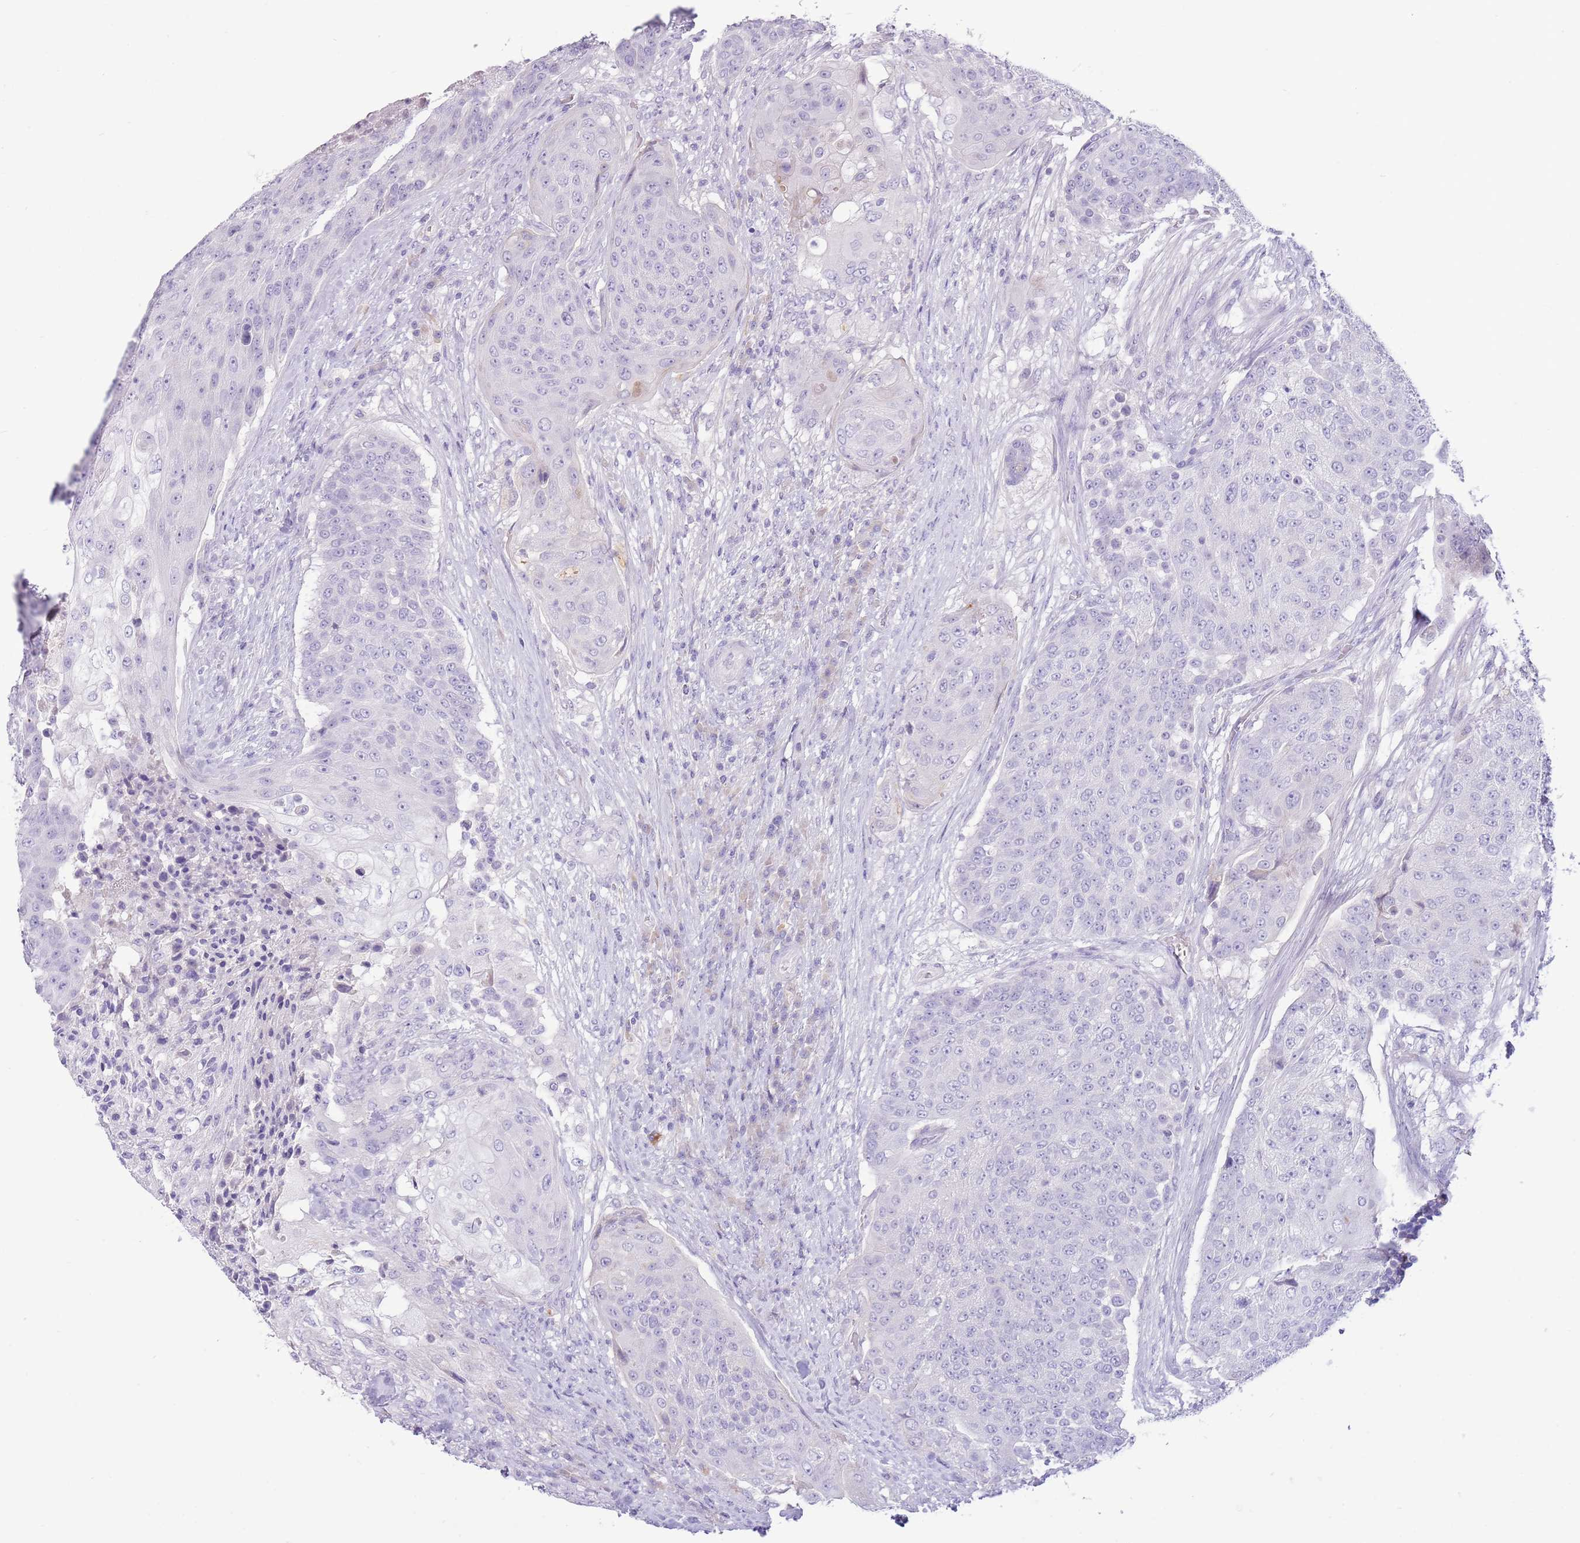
{"staining": {"intensity": "negative", "quantity": "none", "location": "none"}, "tissue": "urothelial cancer", "cell_type": "Tumor cells", "image_type": "cancer", "snomed": [{"axis": "morphology", "description": "Urothelial carcinoma, High grade"}, {"axis": "topography", "description": "Urinary bladder"}], "caption": "Immunohistochemical staining of urothelial cancer reveals no significant staining in tumor cells.", "gene": "TOX2", "patient": {"sex": "female", "age": 63}}